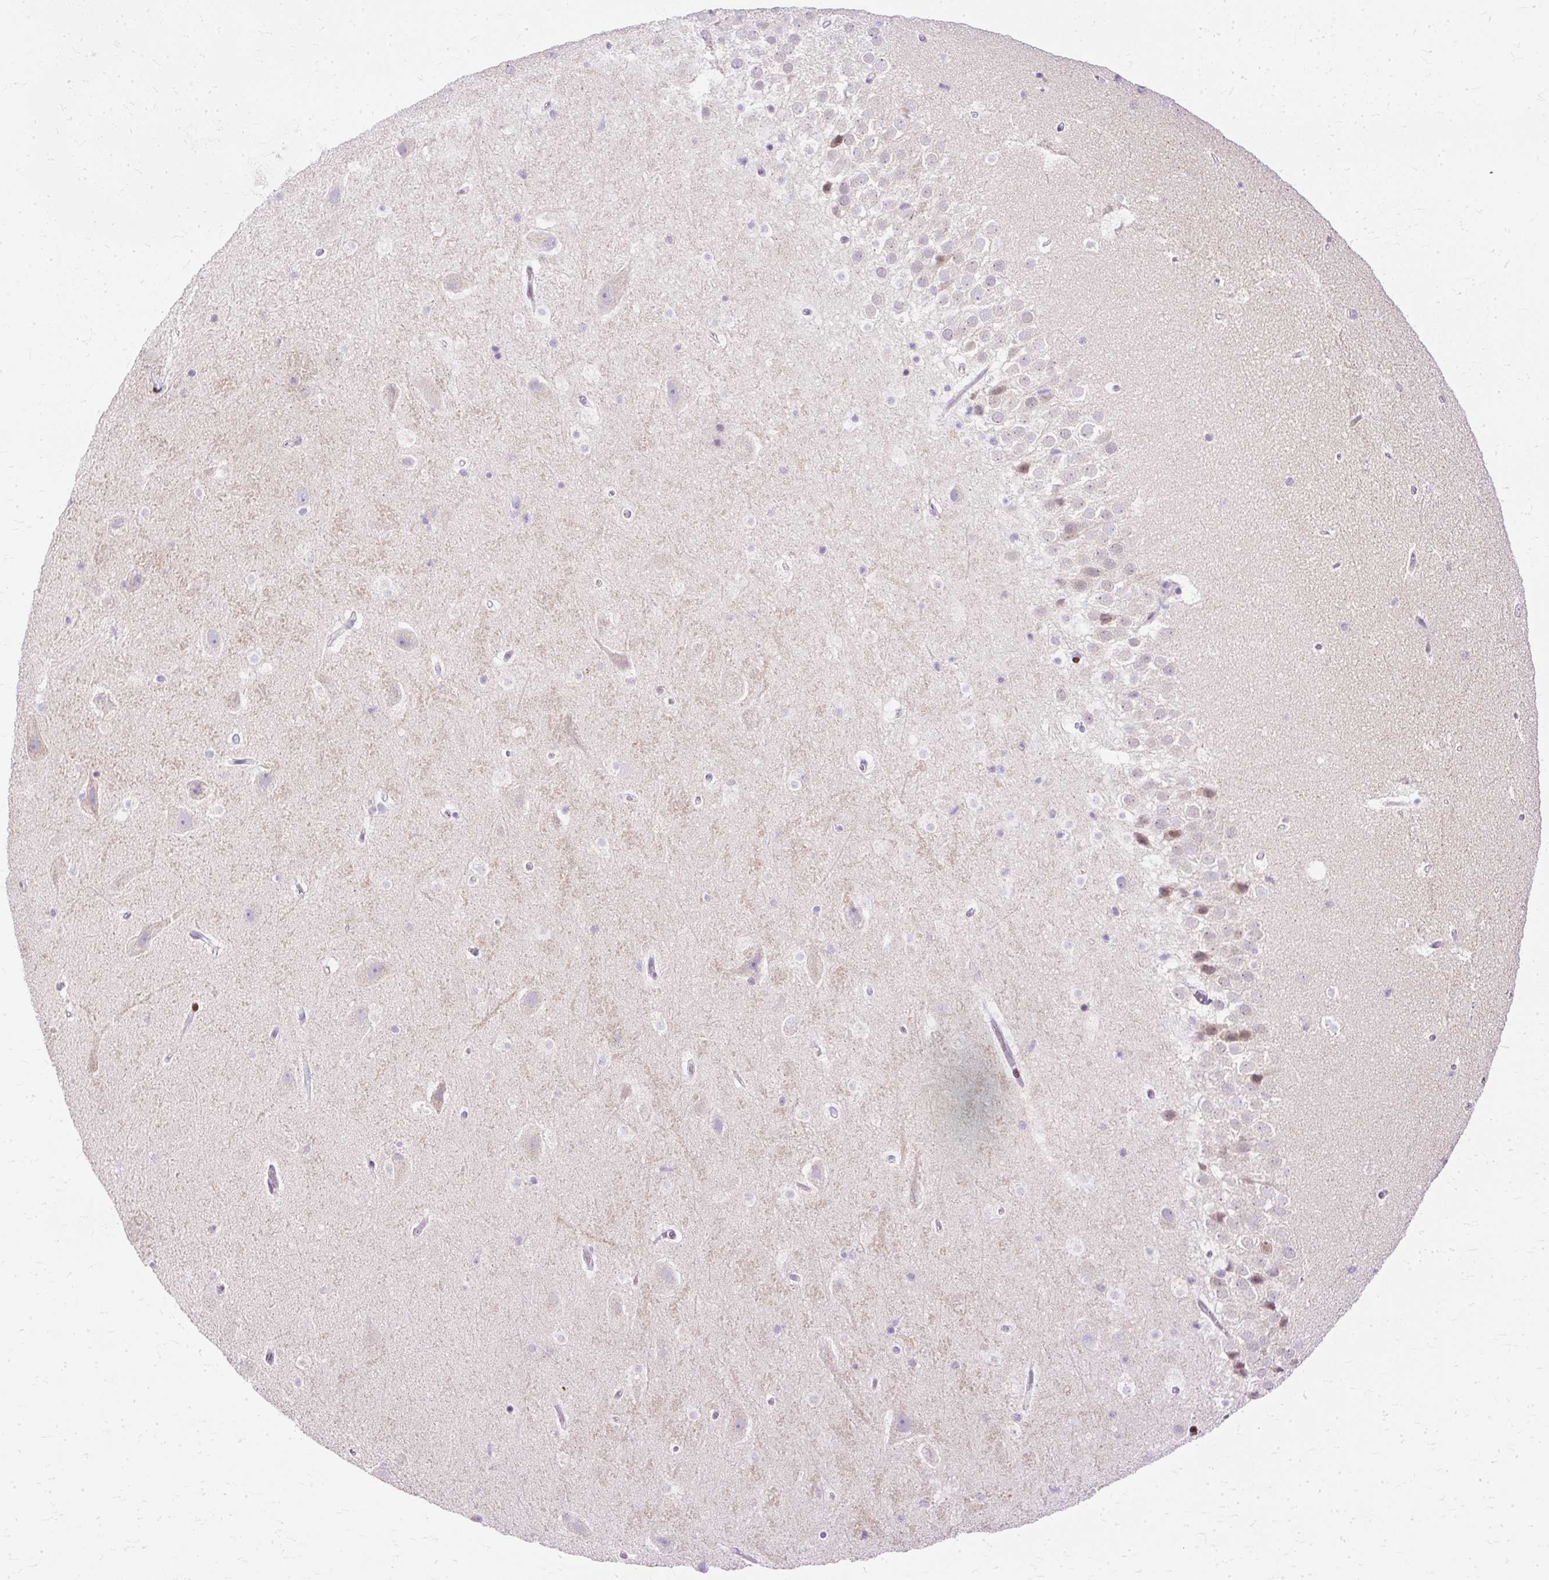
{"staining": {"intensity": "negative", "quantity": "none", "location": "none"}, "tissue": "hippocampus", "cell_type": "Glial cells", "image_type": "normal", "snomed": [{"axis": "morphology", "description": "Normal tissue, NOS"}, {"axis": "topography", "description": "Hippocampus"}], "caption": "IHC image of benign hippocampus: human hippocampus stained with DAB shows no significant protein staining in glial cells.", "gene": "TMEM177", "patient": {"sex": "male", "age": 37}}